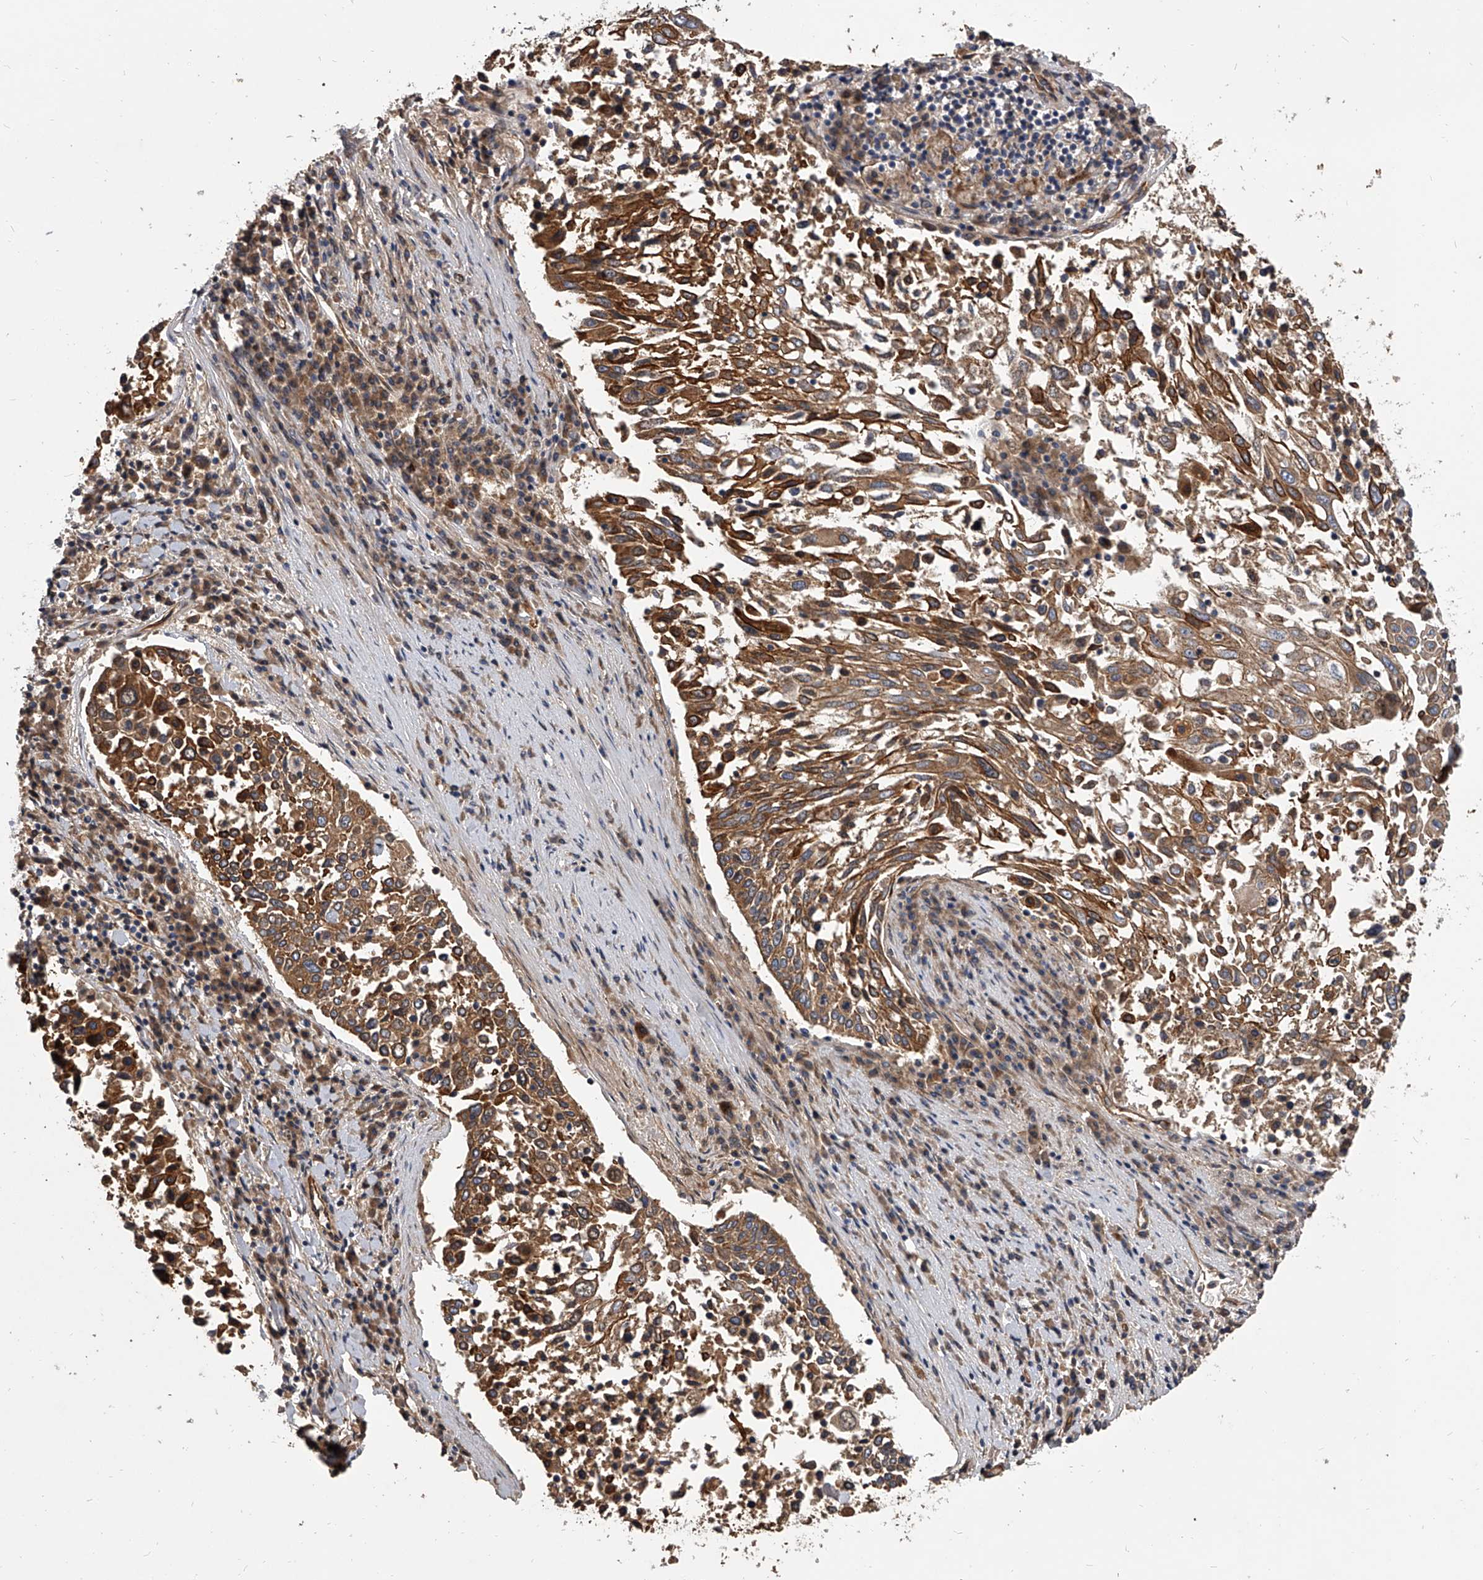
{"staining": {"intensity": "moderate", "quantity": ">75%", "location": "cytoplasmic/membranous"}, "tissue": "lung cancer", "cell_type": "Tumor cells", "image_type": "cancer", "snomed": [{"axis": "morphology", "description": "Squamous cell carcinoma, NOS"}, {"axis": "topography", "description": "Lung"}], "caption": "Protein analysis of squamous cell carcinoma (lung) tissue reveals moderate cytoplasmic/membranous staining in approximately >75% of tumor cells.", "gene": "EXOC4", "patient": {"sex": "male", "age": 65}}